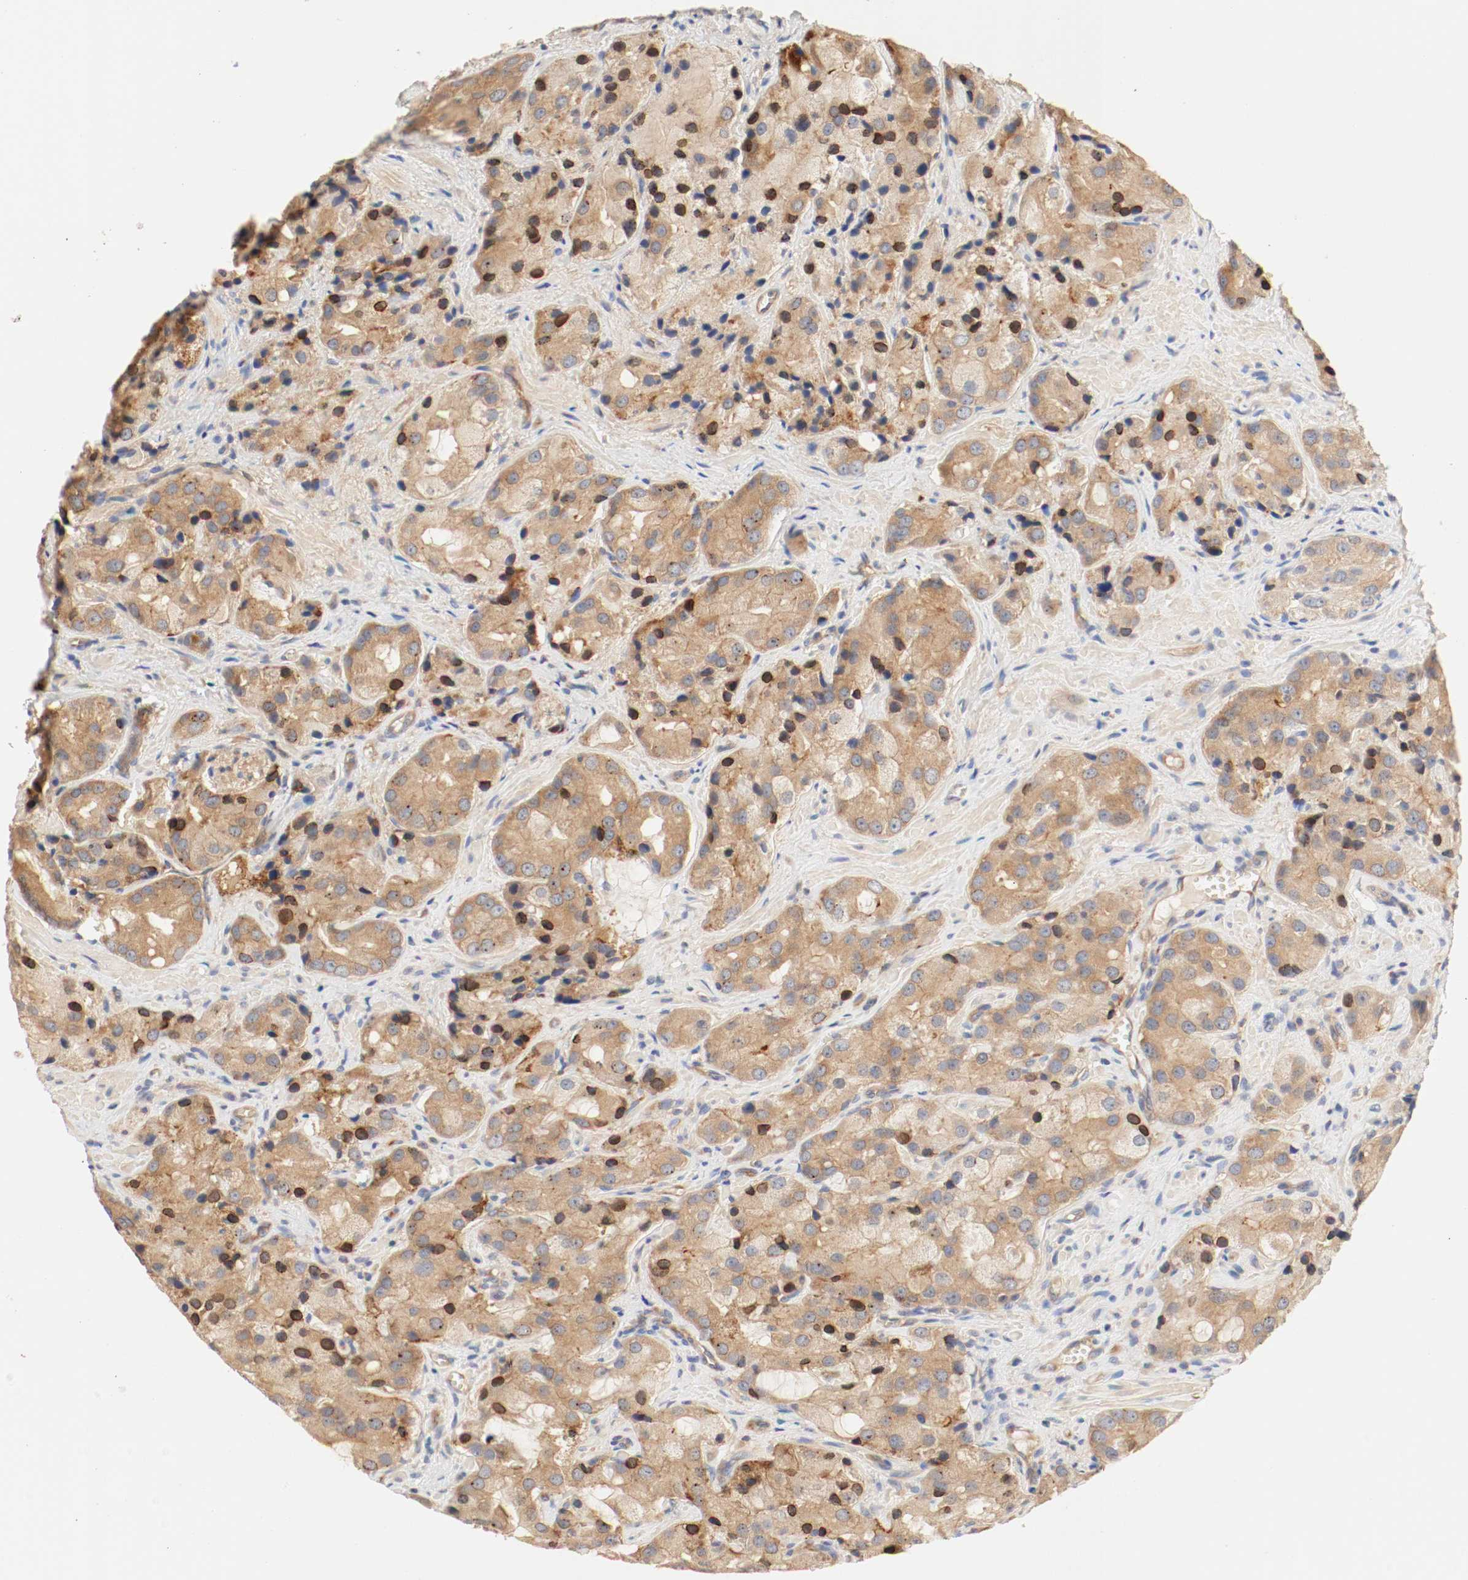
{"staining": {"intensity": "moderate", "quantity": ">75%", "location": "cytoplasmic/membranous,nuclear"}, "tissue": "prostate cancer", "cell_type": "Tumor cells", "image_type": "cancer", "snomed": [{"axis": "morphology", "description": "Adenocarcinoma, High grade"}, {"axis": "topography", "description": "Prostate"}], "caption": "Immunohistochemistry (IHC) staining of prostate adenocarcinoma (high-grade), which demonstrates medium levels of moderate cytoplasmic/membranous and nuclear expression in approximately >75% of tumor cells indicating moderate cytoplasmic/membranous and nuclear protein expression. The staining was performed using DAB (brown) for protein detection and nuclei were counterstained in hematoxylin (blue).", "gene": "GIT1", "patient": {"sex": "male", "age": 70}}